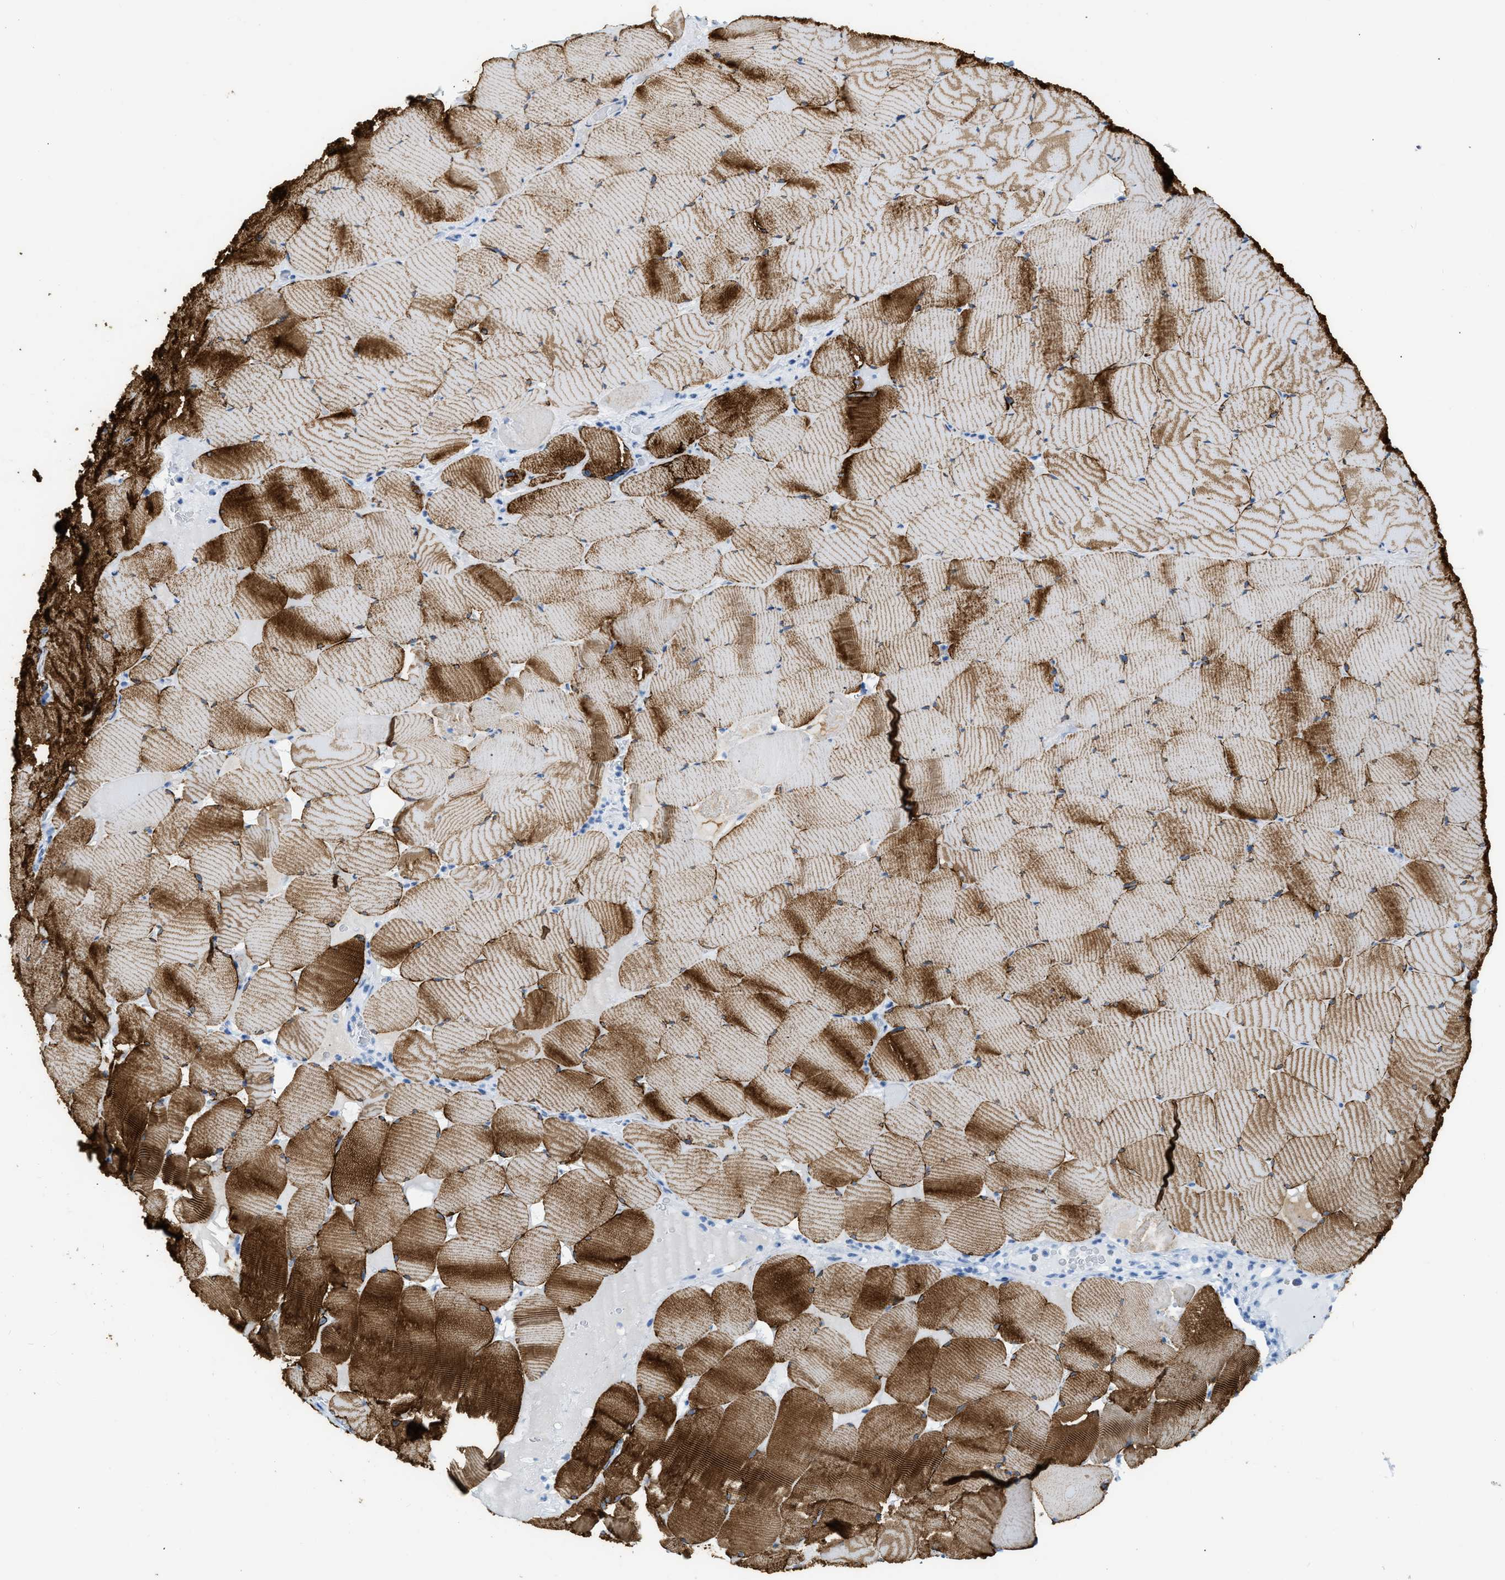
{"staining": {"intensity": "strong", "quantity": ">75%", "location": "cytoplasmic/membranous"}, "tissue": "skeletal muscle", "cell_type": "Myocytes", "image_type": "normal", "snomed": [{"axis": "morphology", "description": "Normal tissue, NOS"}, {"axis": "topography", "description": "Skeletal muscle"}], "caption": "A brown stain shows strong cytoplasmic/membranous staining of a protein in myocytes of unremarkable human skeletal muscle.", "gene": "DES", "patient": {"sex": "male", "age": 62}}